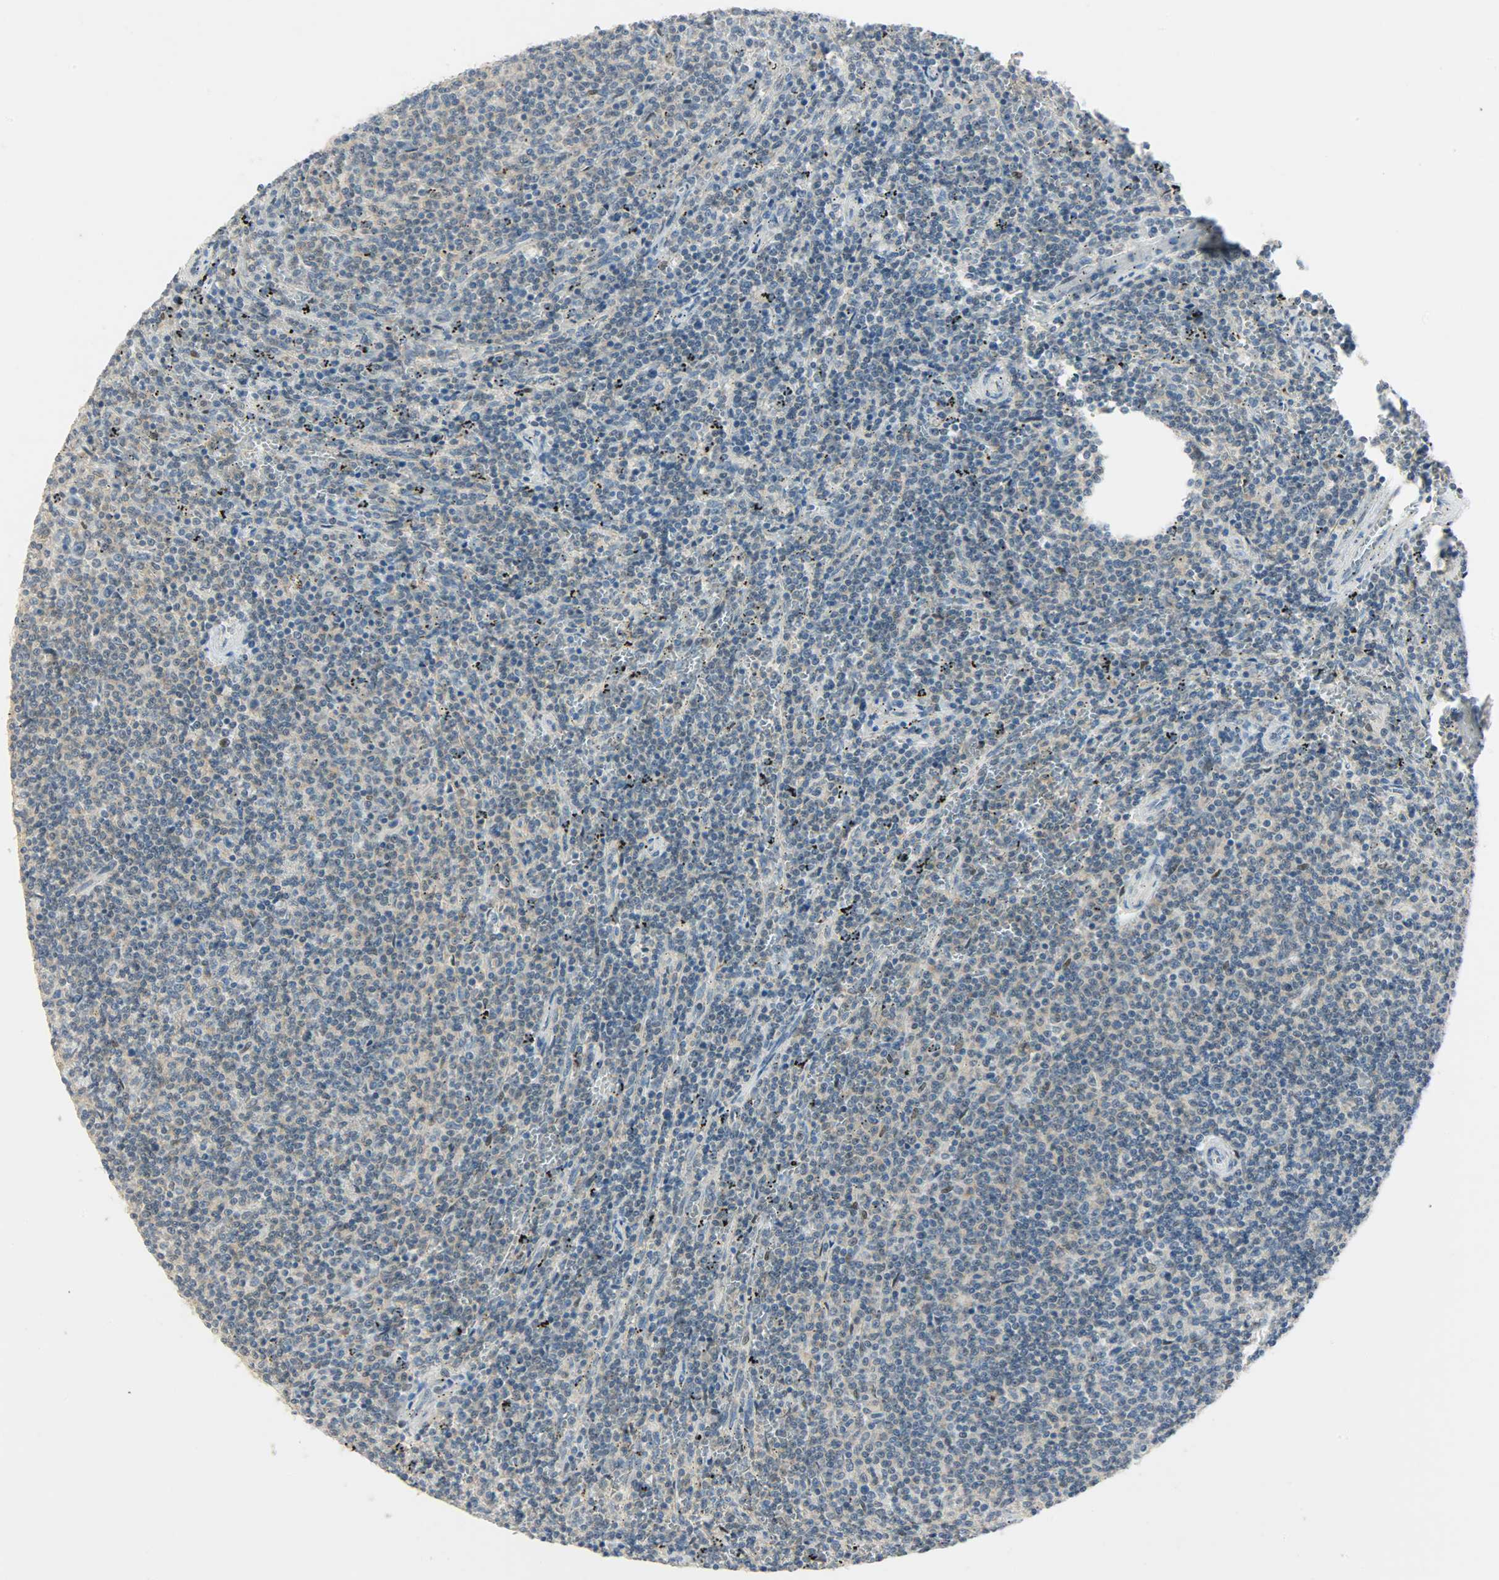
{"staining": {"intensity": "negative", "quantity": "none", "location": "none"}, "tissue": "lymphoma", "cell_type": "Tumor cells", "image_type": "cancer", "snomed": [{"axis": "morphology", "description": "Malignant lymphoma, non-Hodgkin's type, Low grade"}, {"axis": "topography", "description": "Spleen"}], "caption": "An image of human lymphoma is negative for staining in tumor cells.", "gene": "PPARG", "patient": {"sex": "female", "age": 50}}